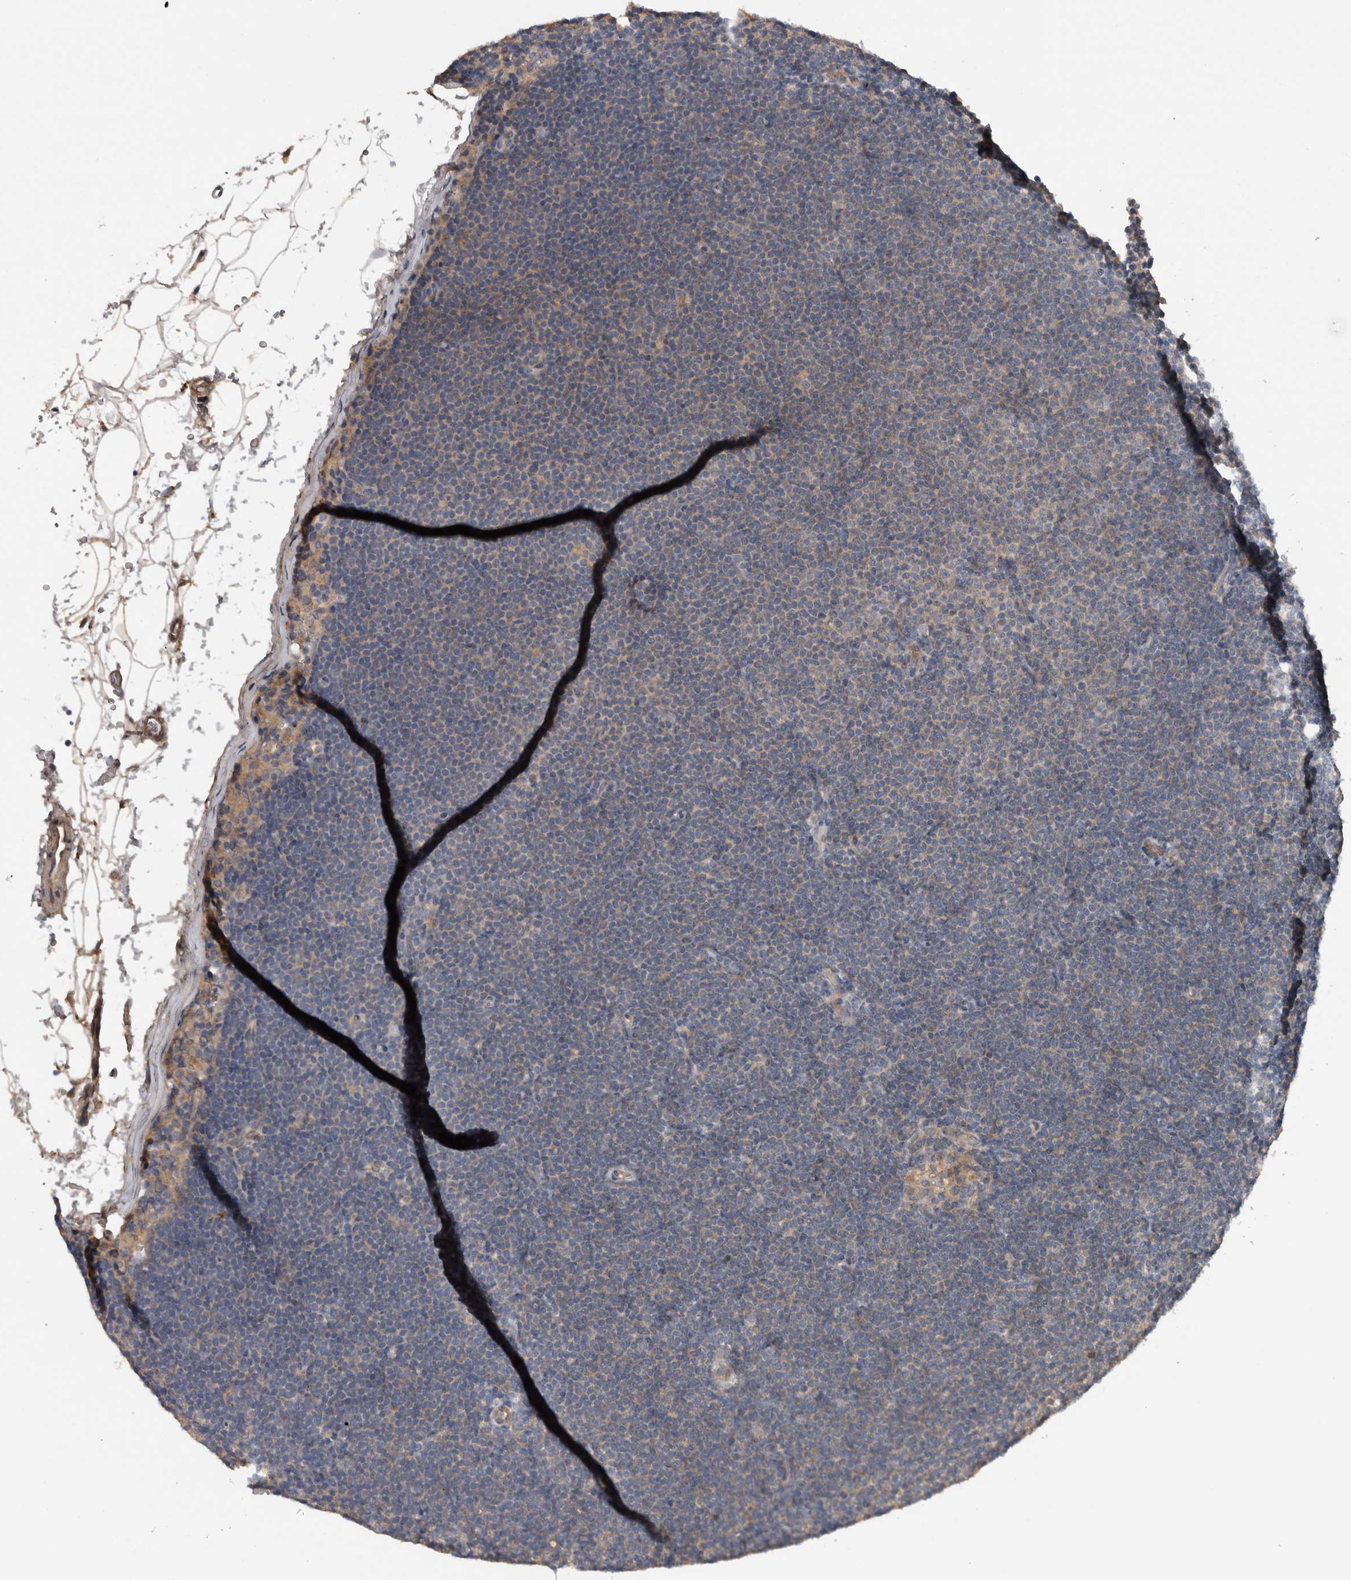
{"staining": {"intensity": "negative", "quantity": "none", "location": "none"}, "tissue": "lymphoma", "cell_type": "Tumor cells", "image_type": "cancer", "snomed": [{"axis": "morphology", "description": "Malignant lymphoma, non-Hodgkin's type, Low grade"}, {"axis": "topography", "description": "Lymph node"}], "caption": "Image shows no protein positivity in tumor cells of malignant lymphoma, non-Hodgkin's type (low-grade) tissue.", "gene": "TARBP1", "patient": {"sex": "female", "age": 53}}